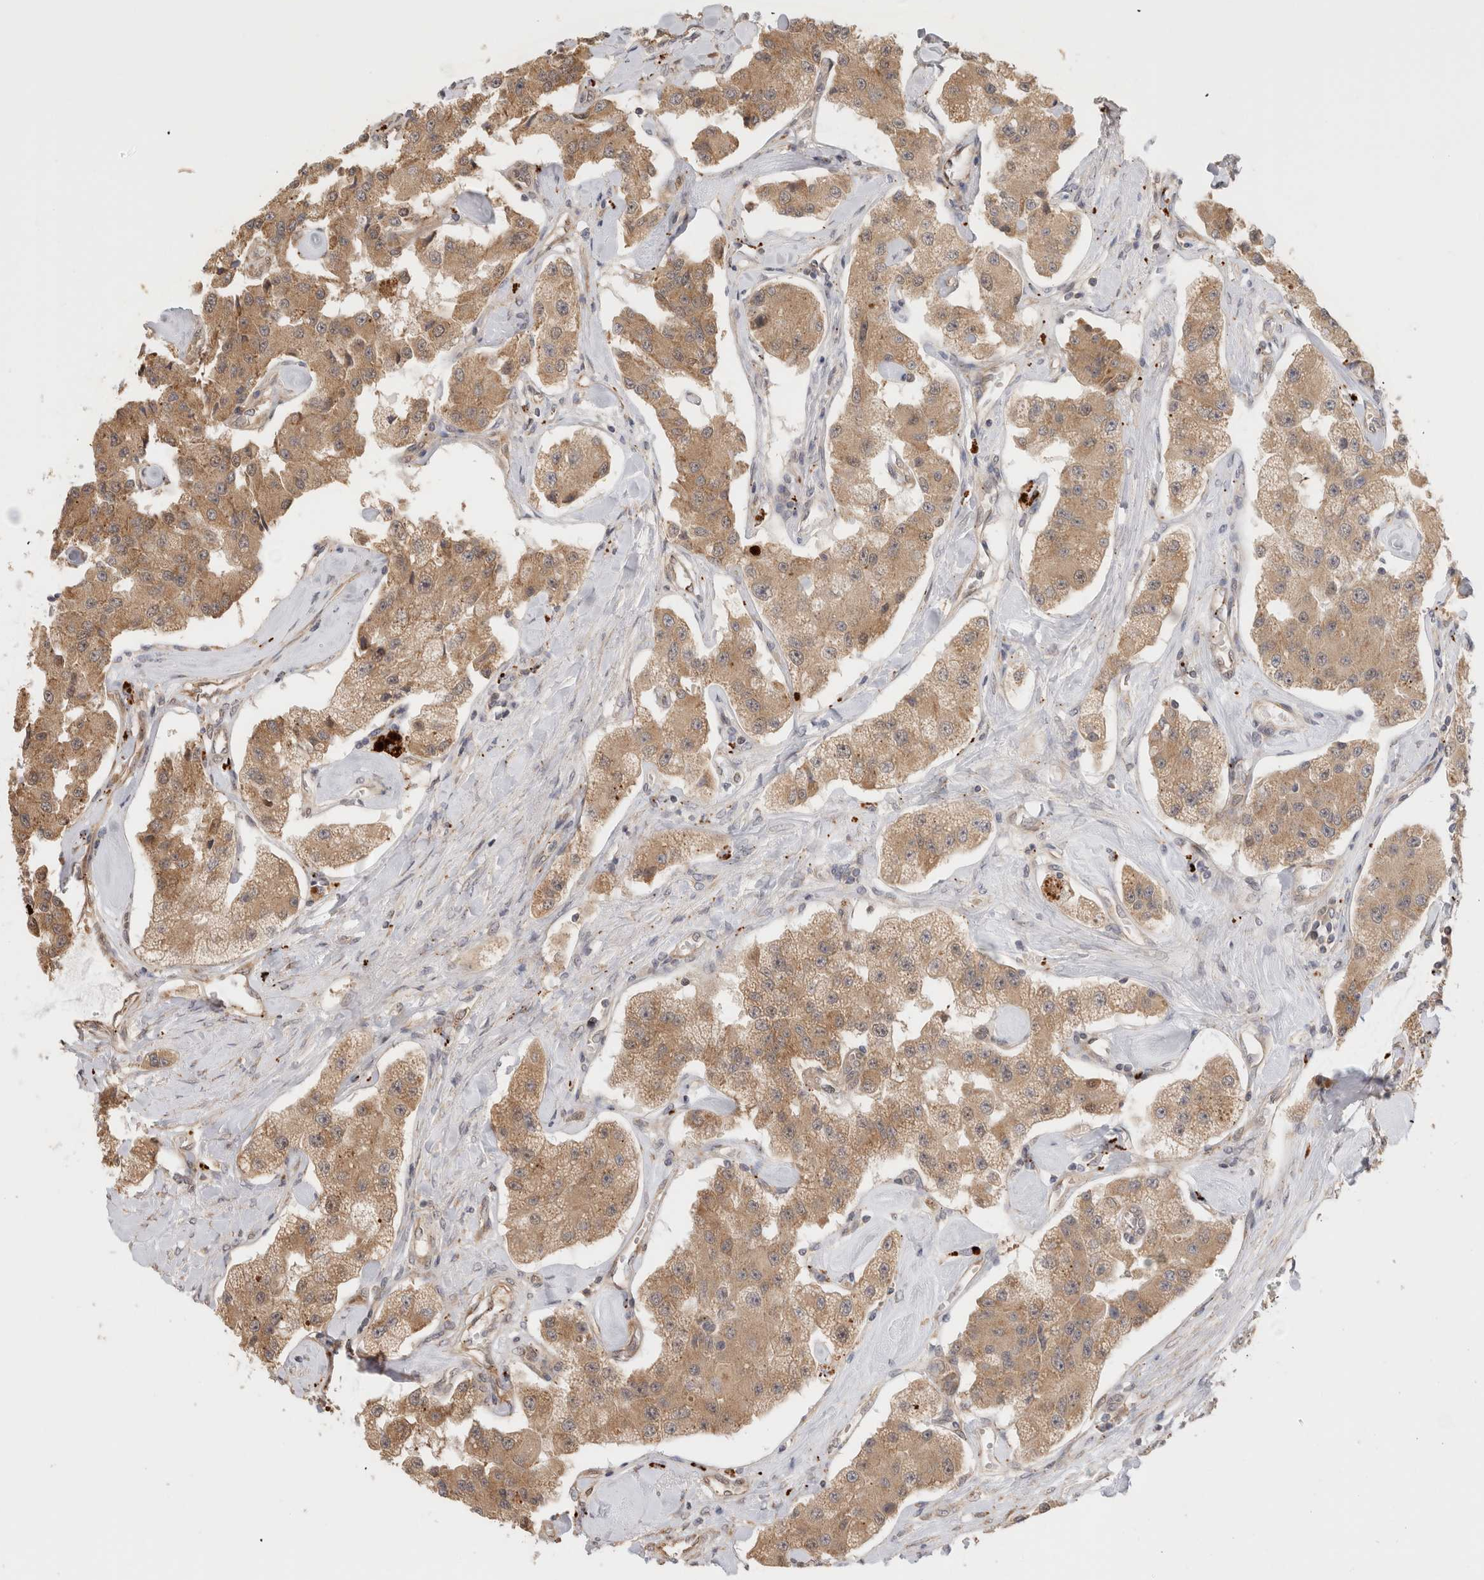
{"staining": {"intensity": "weak", "quantity": ">75%", "location": "cytoplasmic/membranous"}, "tissue": "carcinoid", "cell_type": "Tumor cells", "image_type": "cancer", "snomed": [{"axis": "morphology", "description": "Carcinoid, malignant, NOS"}, {"axis": "topography", "description": "Pancreas"}], "caption": "Weak cytoplasmic/membranous positivity for a protein is seen in about >75% of tumor cells of carcinoid using IHC.", "gene": "ACTL9", "patient": {"sex": "male", "age": 41}}